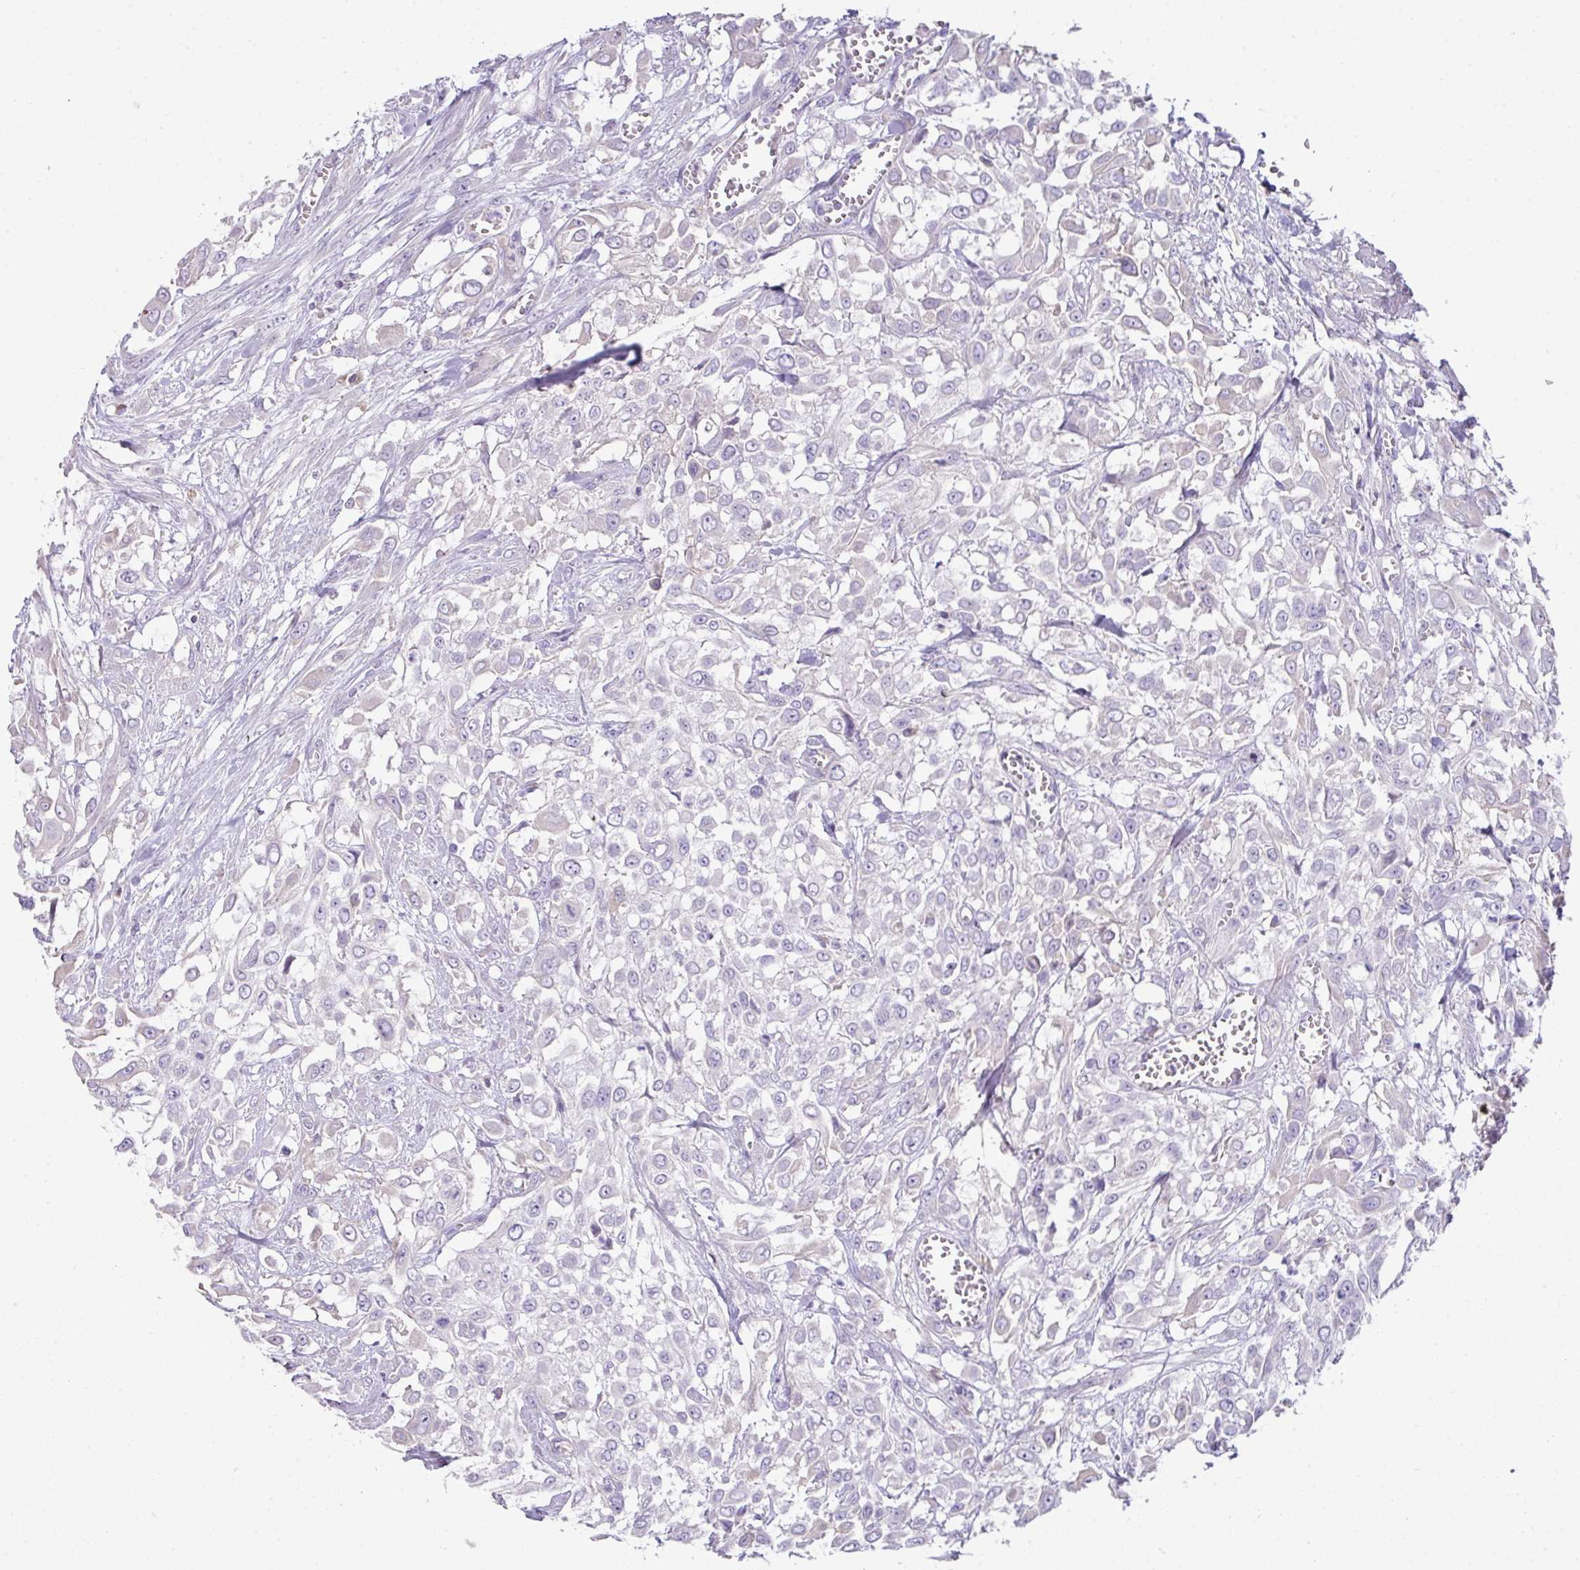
{"staining": {"intensity": "negative", "quantity": "none", "location": "none"}, "tissue": "urothelial cancer", "cell_type": "Tumor cells", "image_type": "cancer", "snomed": [{"axis": "morphology", "description": "Urothelial carcinoma, High grade"}, {"axis": "topography", "description": "Urinary bladder"}], "caption": "This photomicrograph is of urothelial cancer stained with immunohistochemistry (IHC) to label a protein in brown with the nuclei are counter-stained blue. There is no staining in tumor cells. (Brightfield microscopy of DAB immunohistochemistry (IHC) at high magnification).", "gene": "OR6C6", "patient": {"sex": "male", "age": 57}}